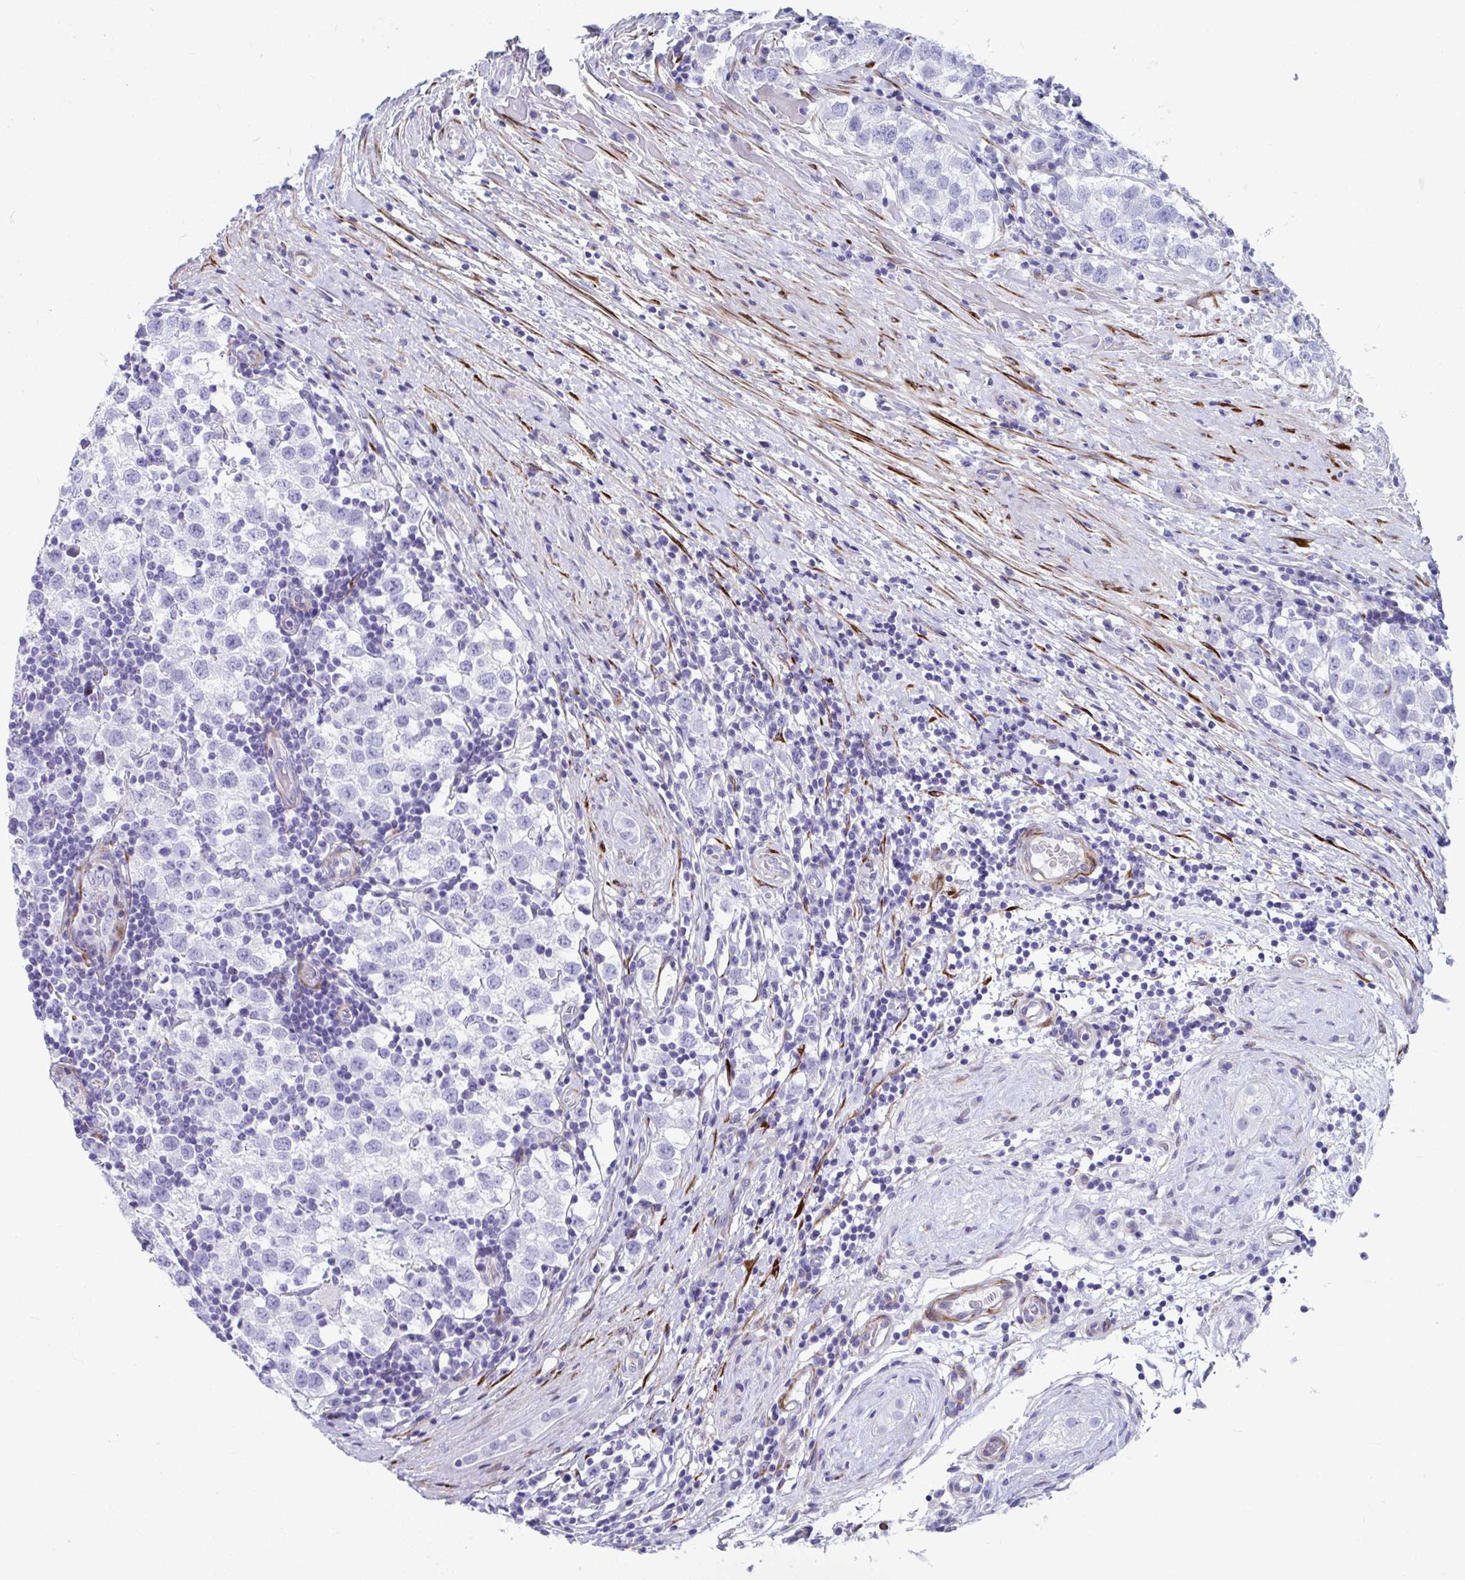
{"staining": {"intensity": "negative", "quantity": "none", "location": "none"}, "tissue": "testis cancer", "cell_type": "Tumor cells", "image_type": "cancer", "snomed": [{"axis": "morphology", "description": "Seminoma, NOS"}, {"axis": "topography", "description": "Testis"}], "caption": "A high-resolution photomicrograph shows IHC staining of testis cancer (seminoma), which shows no significant expression in tumor cells.", "gene": "GRXCR2", "patient": {"sex": "male", "age": 34}}